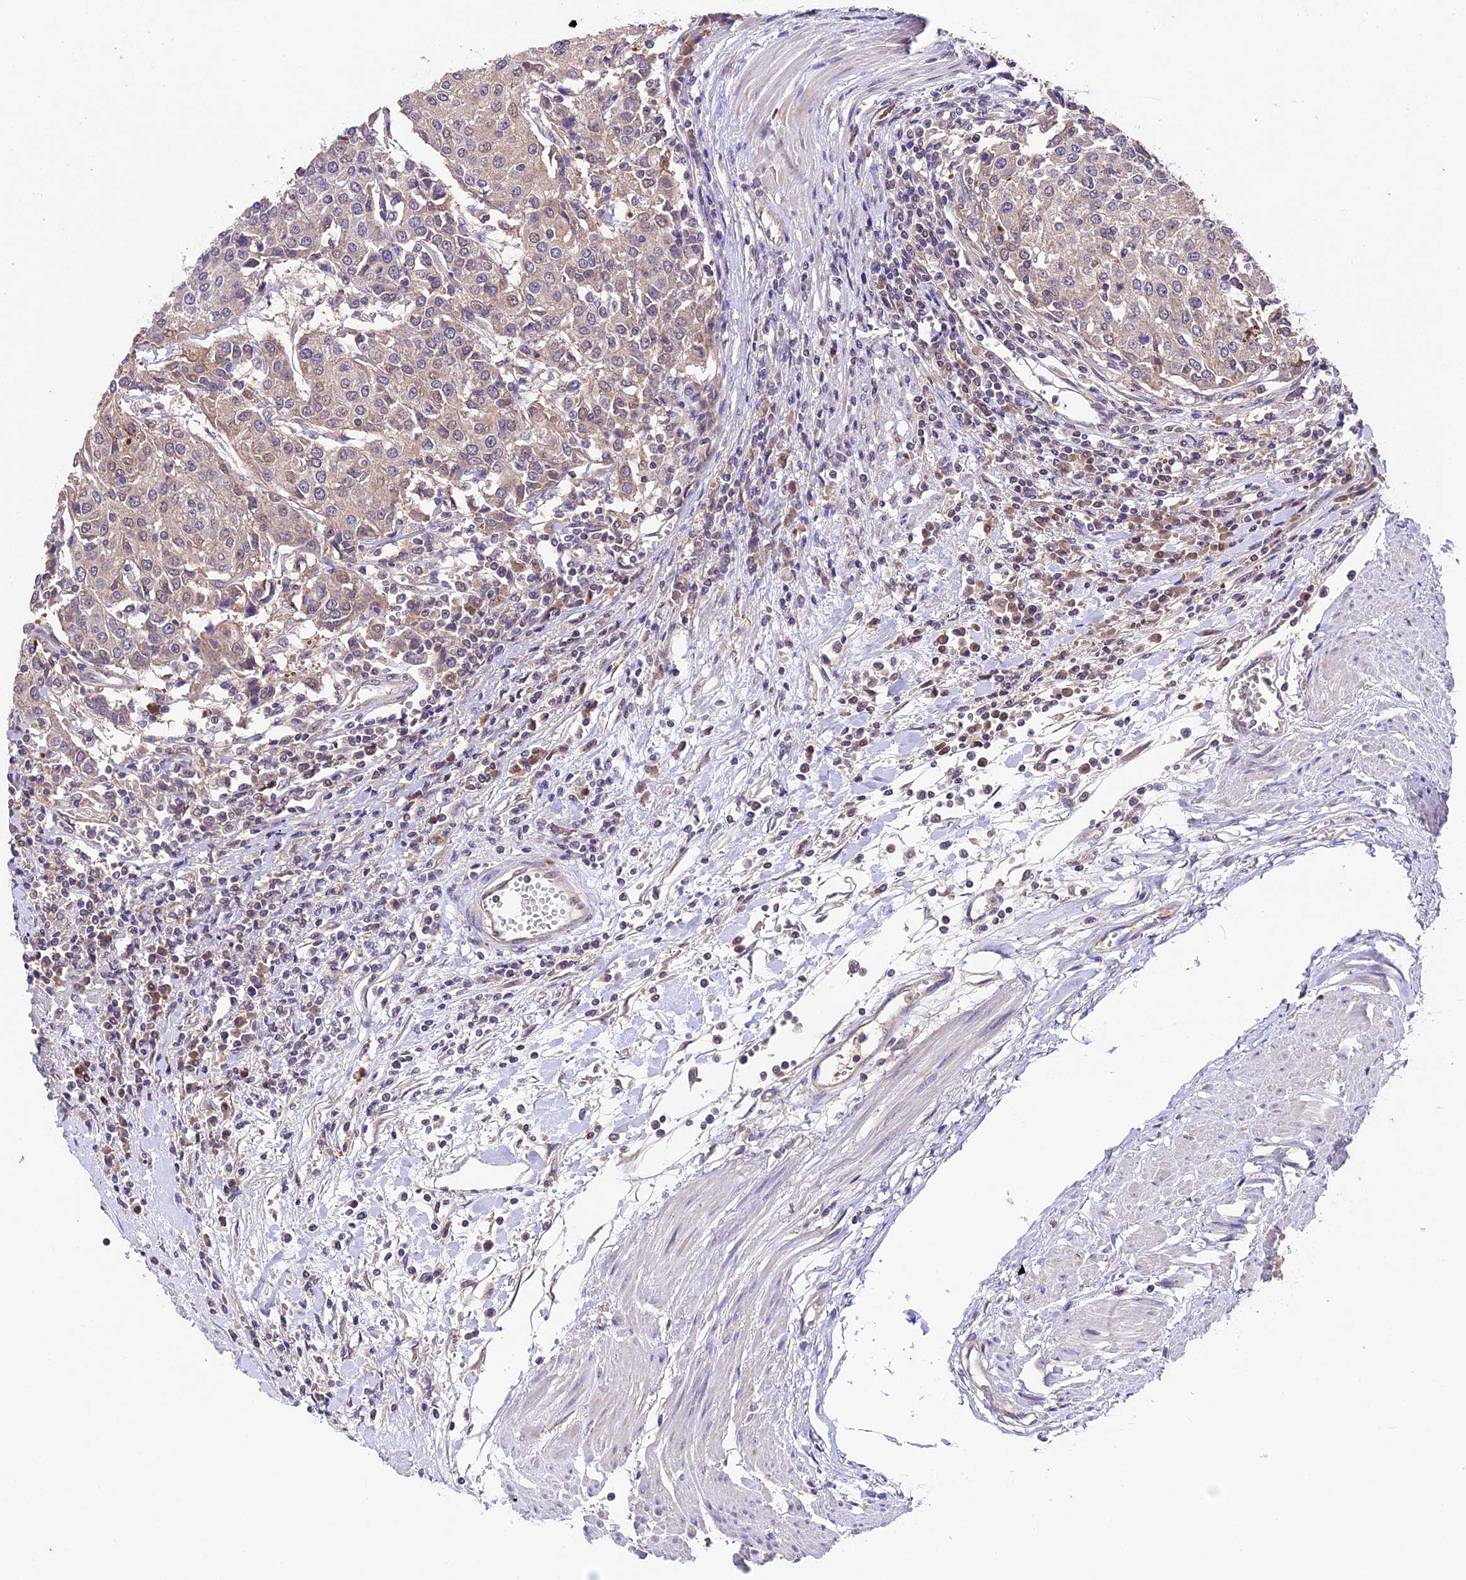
{"staining": {"intensity": "weak", "quantity": "<25%", "location": "cytoplasmic/membranous,nuclear"}, "tissue": "urothelial cancer", "cell_type": "Tumor cells", "image_type": "cancer", "snomed": [{"axis": "morphology", "description": "Urothelial carcinoma, High grade"}, {"axis": "topography", "description": "Urinary bladder"}], "caption": "An immunohistochemistry micrograph of urothelial cancer is shown. There is no staining in tumor cells of urothelial cancer.", "gene": "SBNO2", "patient": {"sex": "female", "age": 85}}